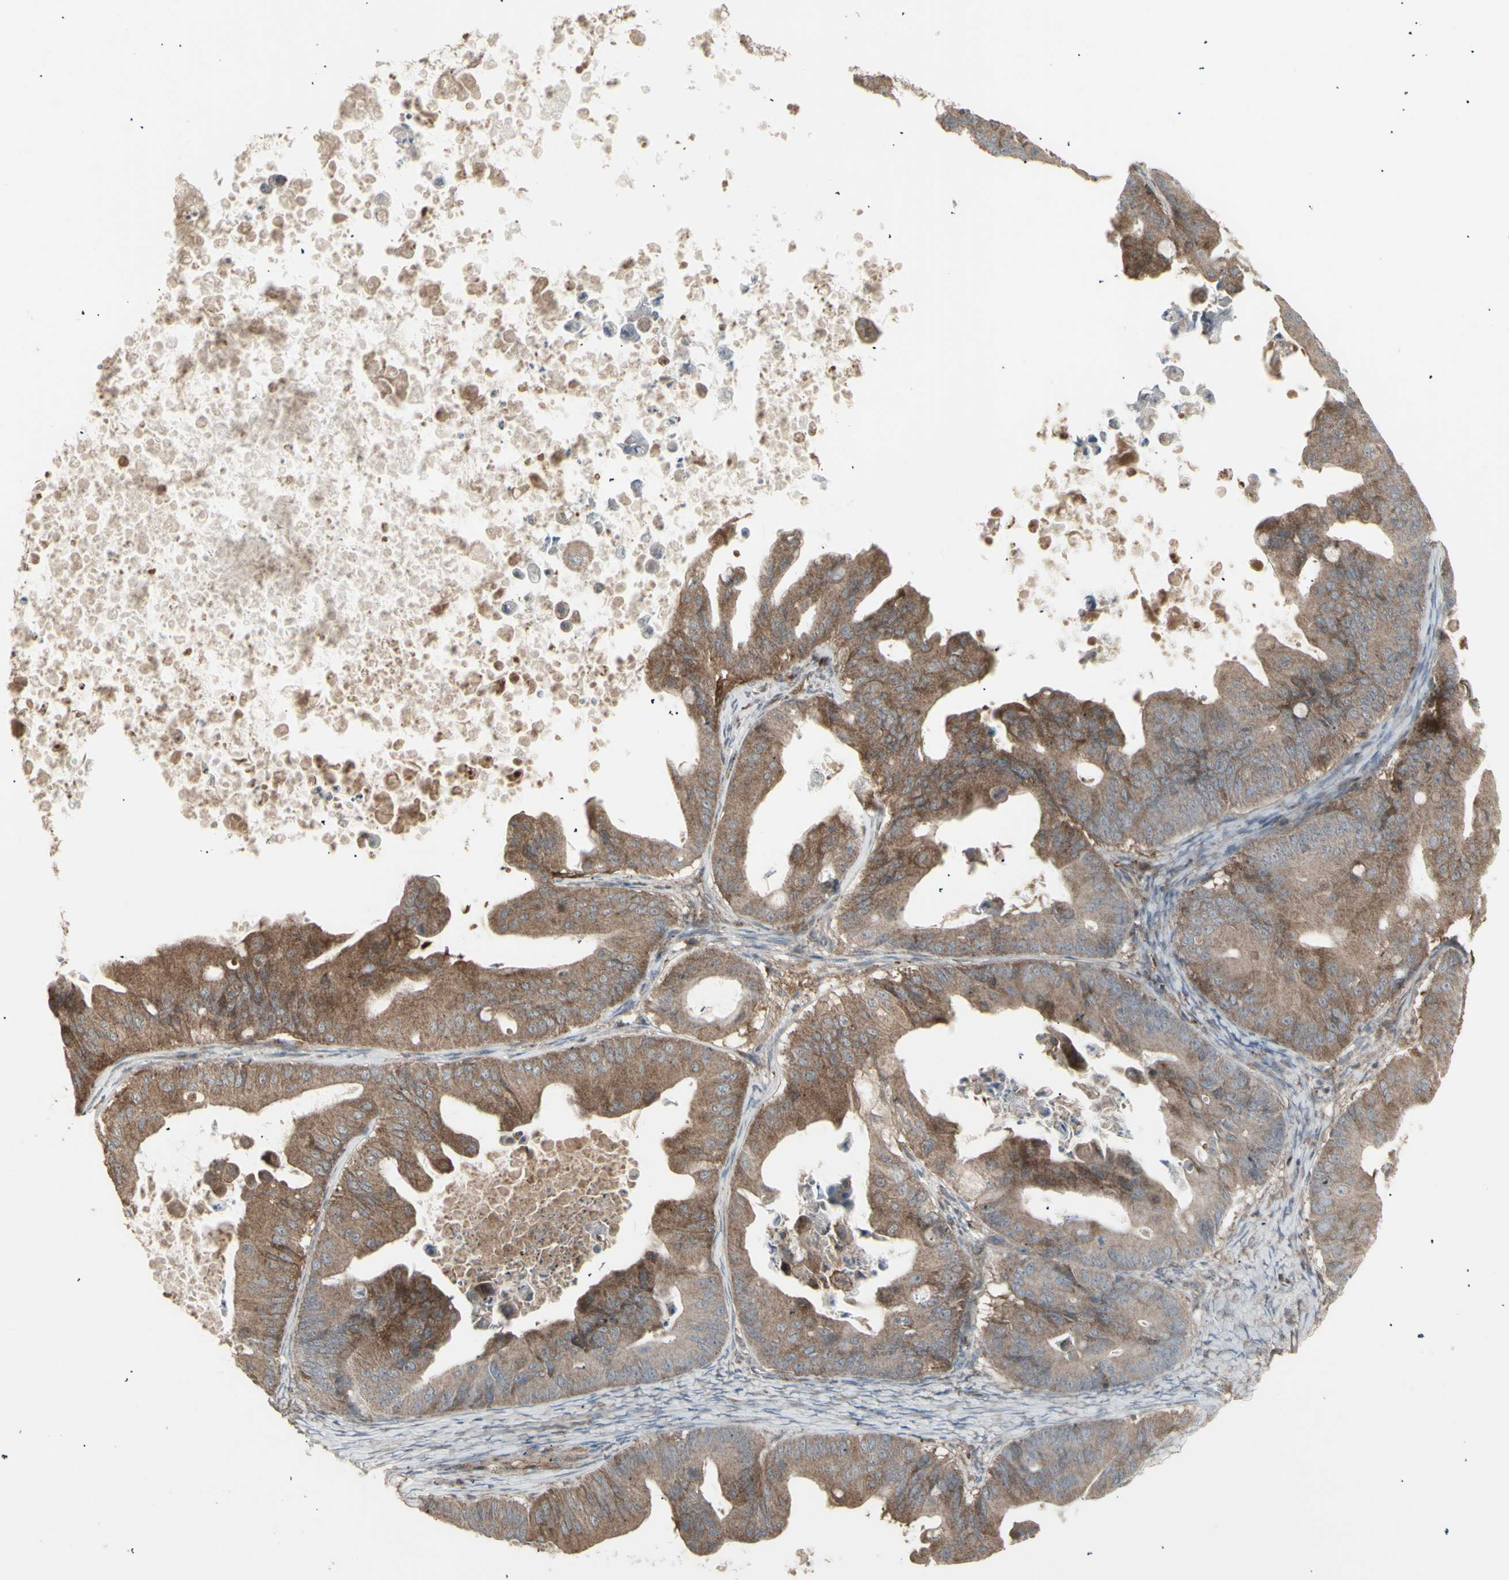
{"staining": {"intensity": "moderate", "quantity": ">75%", "location": "cytoplasmic/membranous"}, "tissue": "ovarian cancer", "cell_type": "Tumor cells", "image_type": "cancer", "snomed": [{"axis": "morphology", "description": "Cystadenocarcinoma, mucinous, NOS"}, {"axis": "topography", "description": "Ovary"}], "caption": "Immunohistochemical staining of human ovarian cancer exhibits medium levels of moderate cytoplasmic/membranous protein positivity in about >75% of tumor cells.", "gene": "RNASEL", "patient": {"sex": "female", "age": 37}}